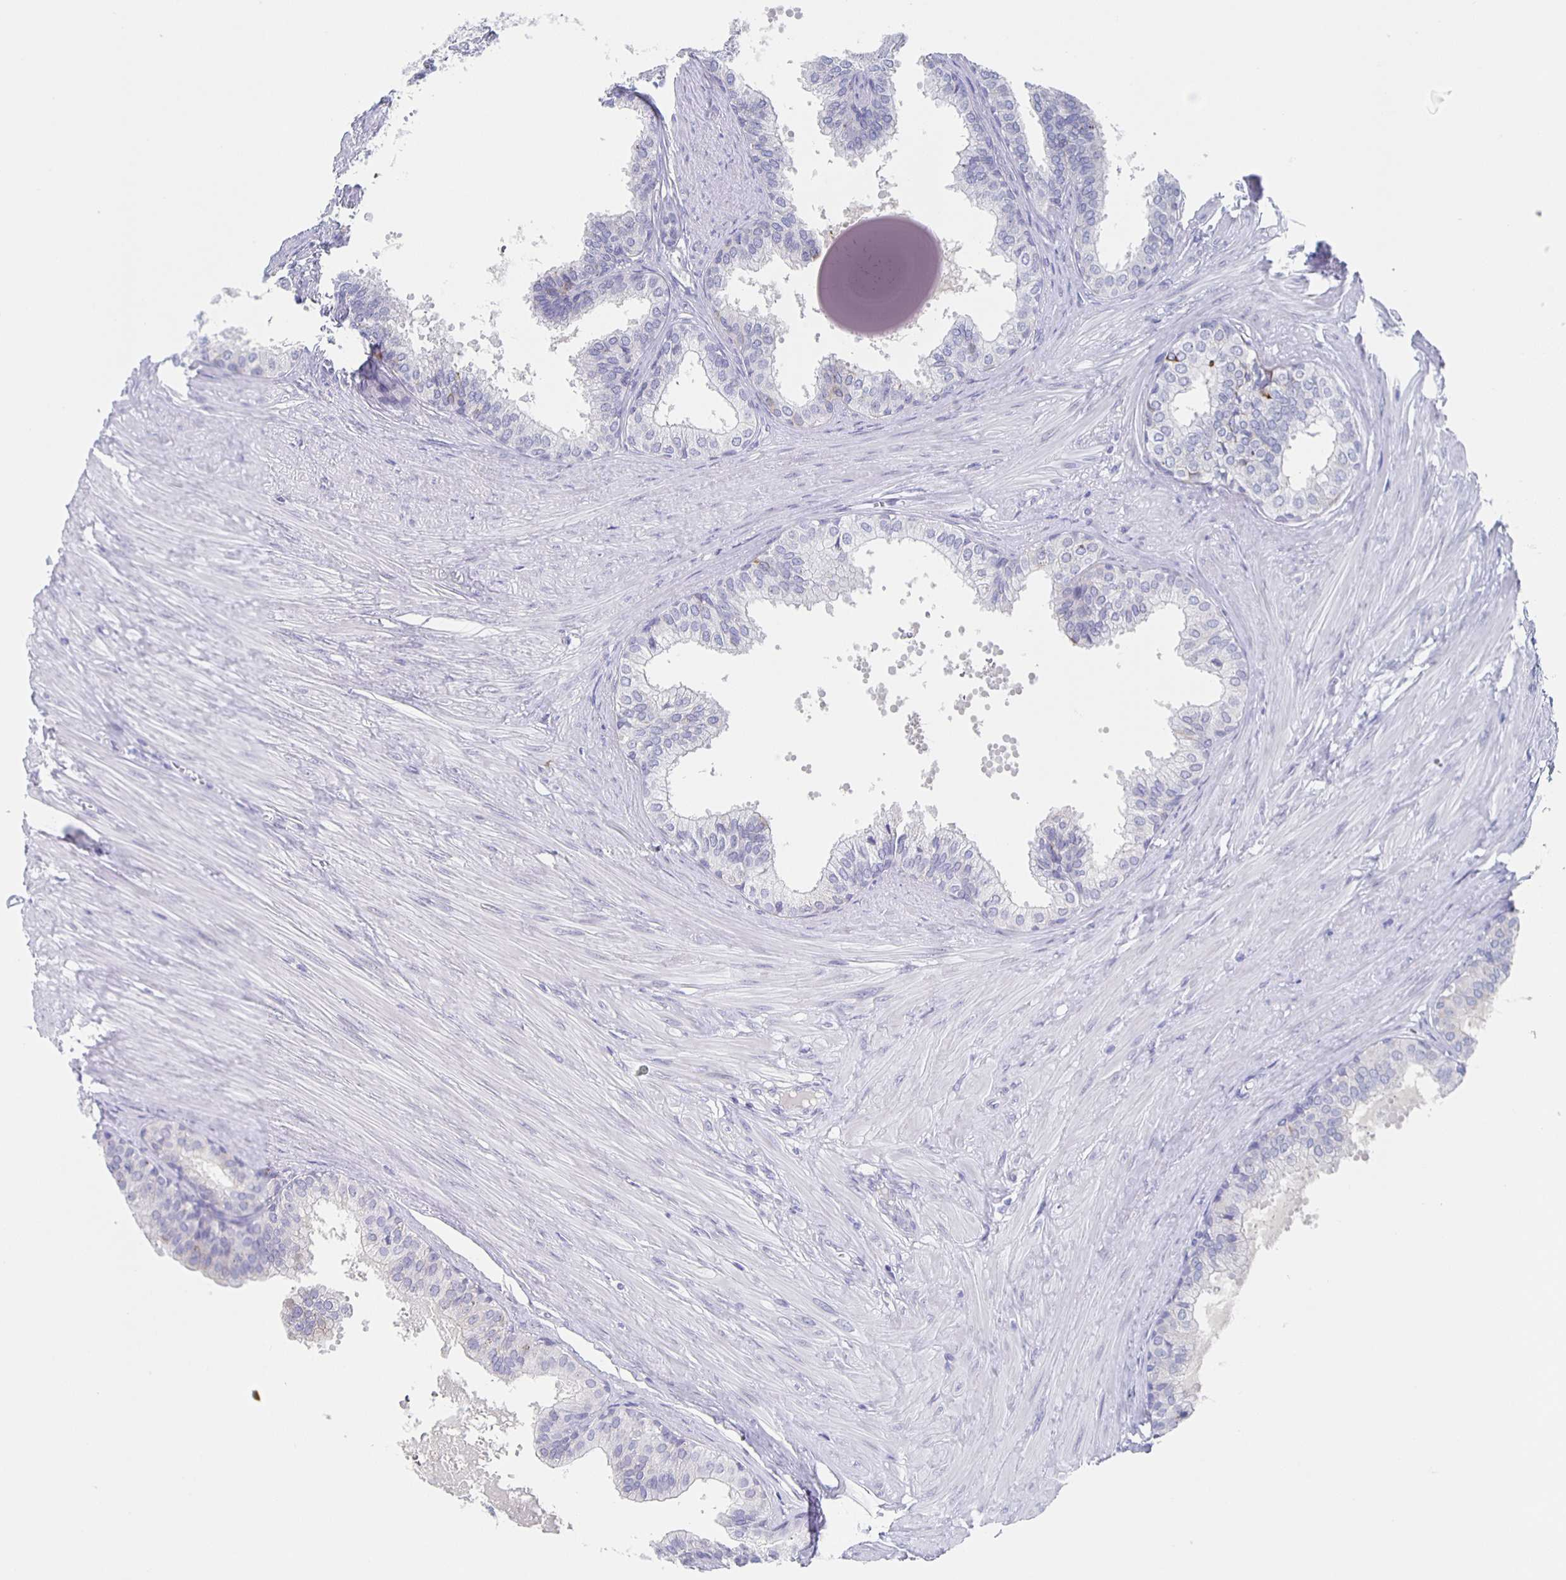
{"staining": {"intensity": "moderate", "quantity": "<25%", "location": "cytoplasmic/membranous"}, "tissue": "prostate", "cell_type": "Glandular cells", "image_type": "normal", "snomed": [{"axis": "morphology", "description": "Normal tissue, NOS"}, {"axis": "topography", "description": "Prostate"}, {"axis": "topography", "description": "Peripheral nerve tissue"}], "caption": "The micrograph displays staining of normal prostate, revealing moderate cytoplasmic/membranous protein staining (brown color) within glandular cells. The staining is performed using DAB (3,3'-diaminobenzidine) brown chromogen to label protein expression. The nuclei are counter-stained blue using hematoxylin.", "gene": "CCDC17", "patient": {"sex": "male", "age": 55}}